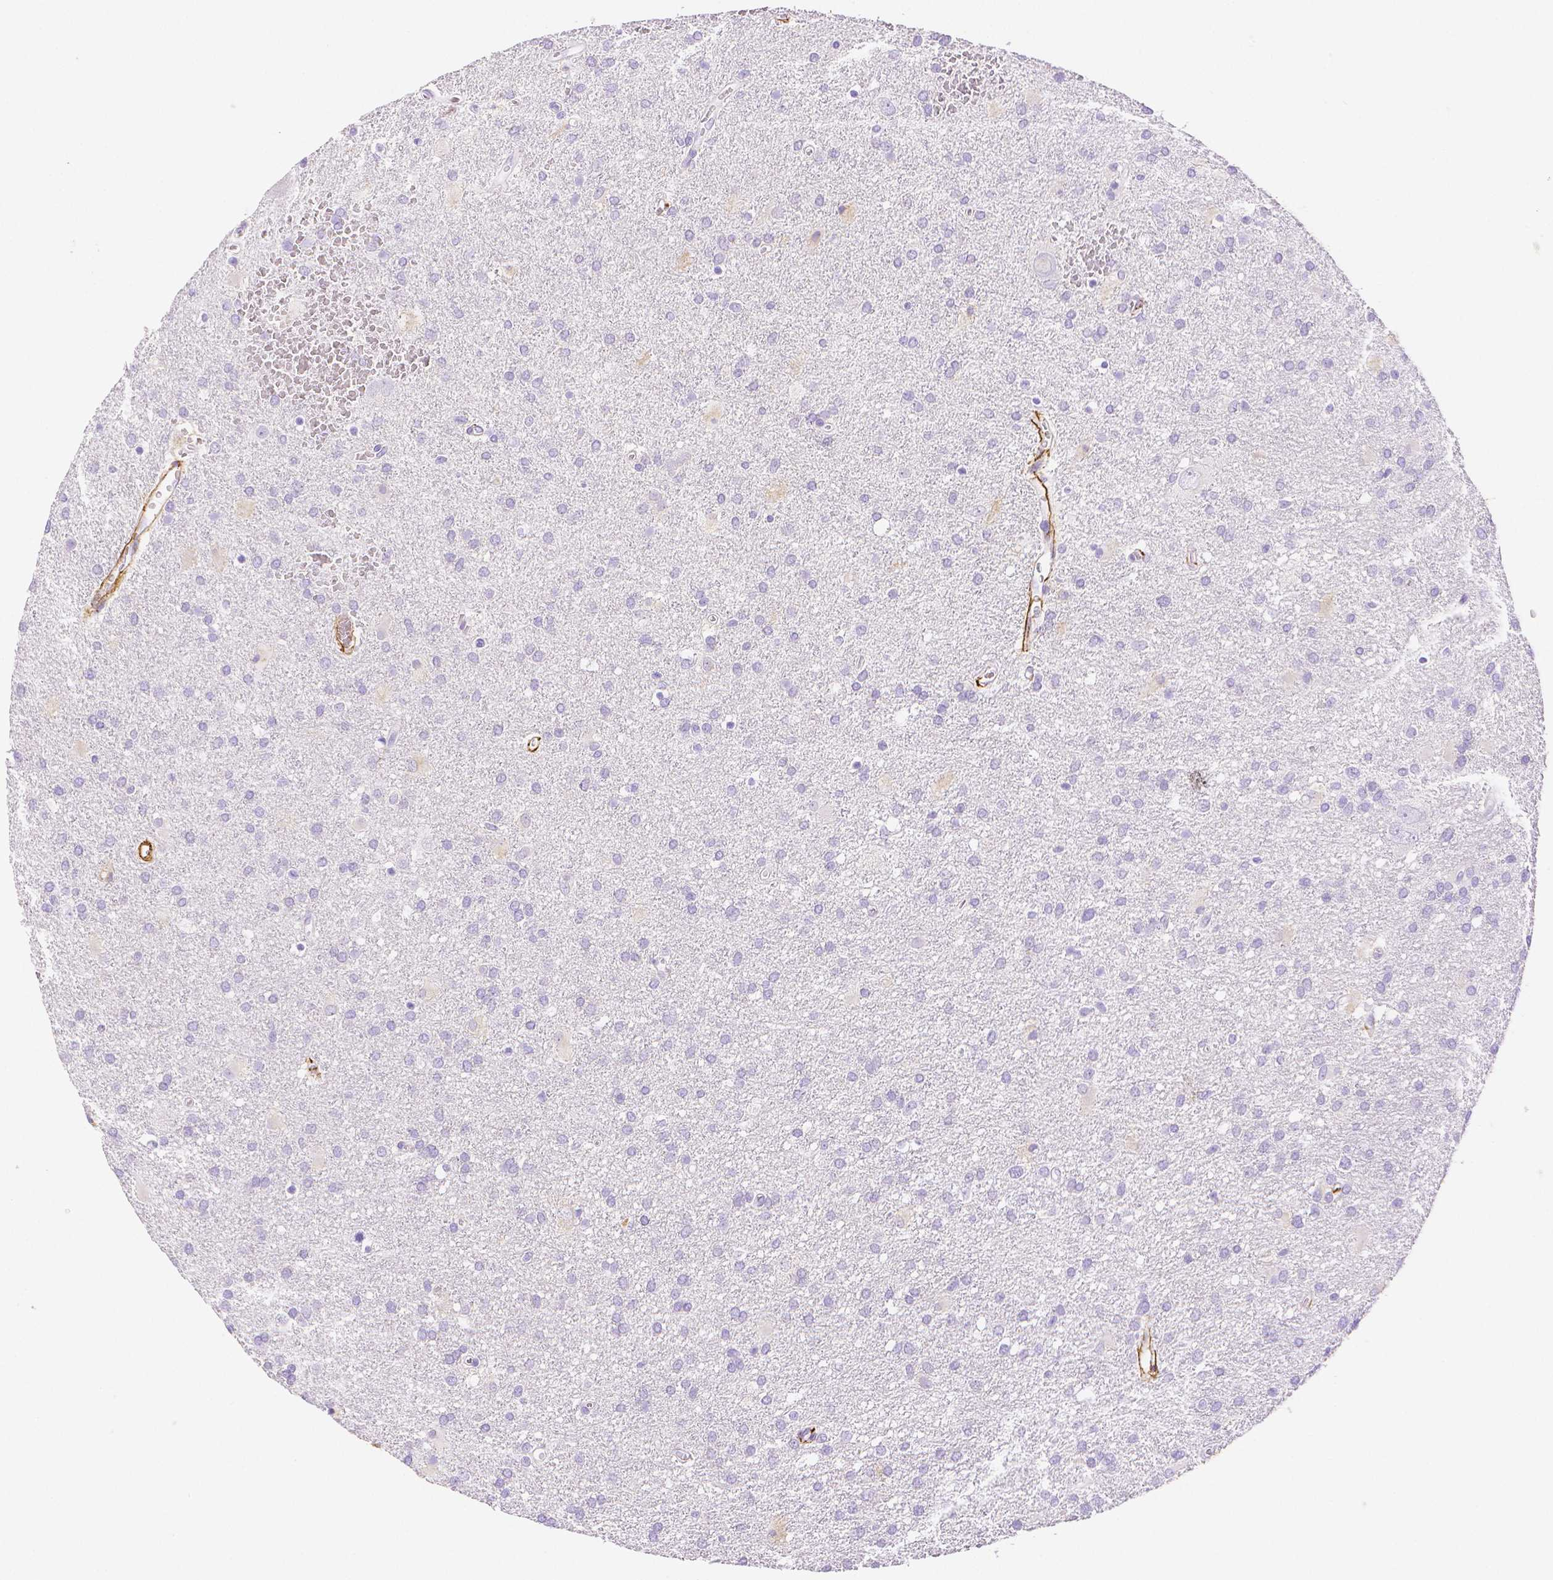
{"staining": {"intensity": "negative", "quantity": "none", "location": "none"}, "tissue": "glioma", "cell_type": "Tumor cells", "image_type": "cancer", "snomed": [{"axis": "morphology", "description": "Glioma, malignant, Low grade"}, {"axis": "topography", "description": "Brain"}], "caption": "IHC of human malignant glioma (low-grade) reveals no expression in tumor cells.", "gene": "FBN1", "patient": {"sex": "male", "age": 66}}